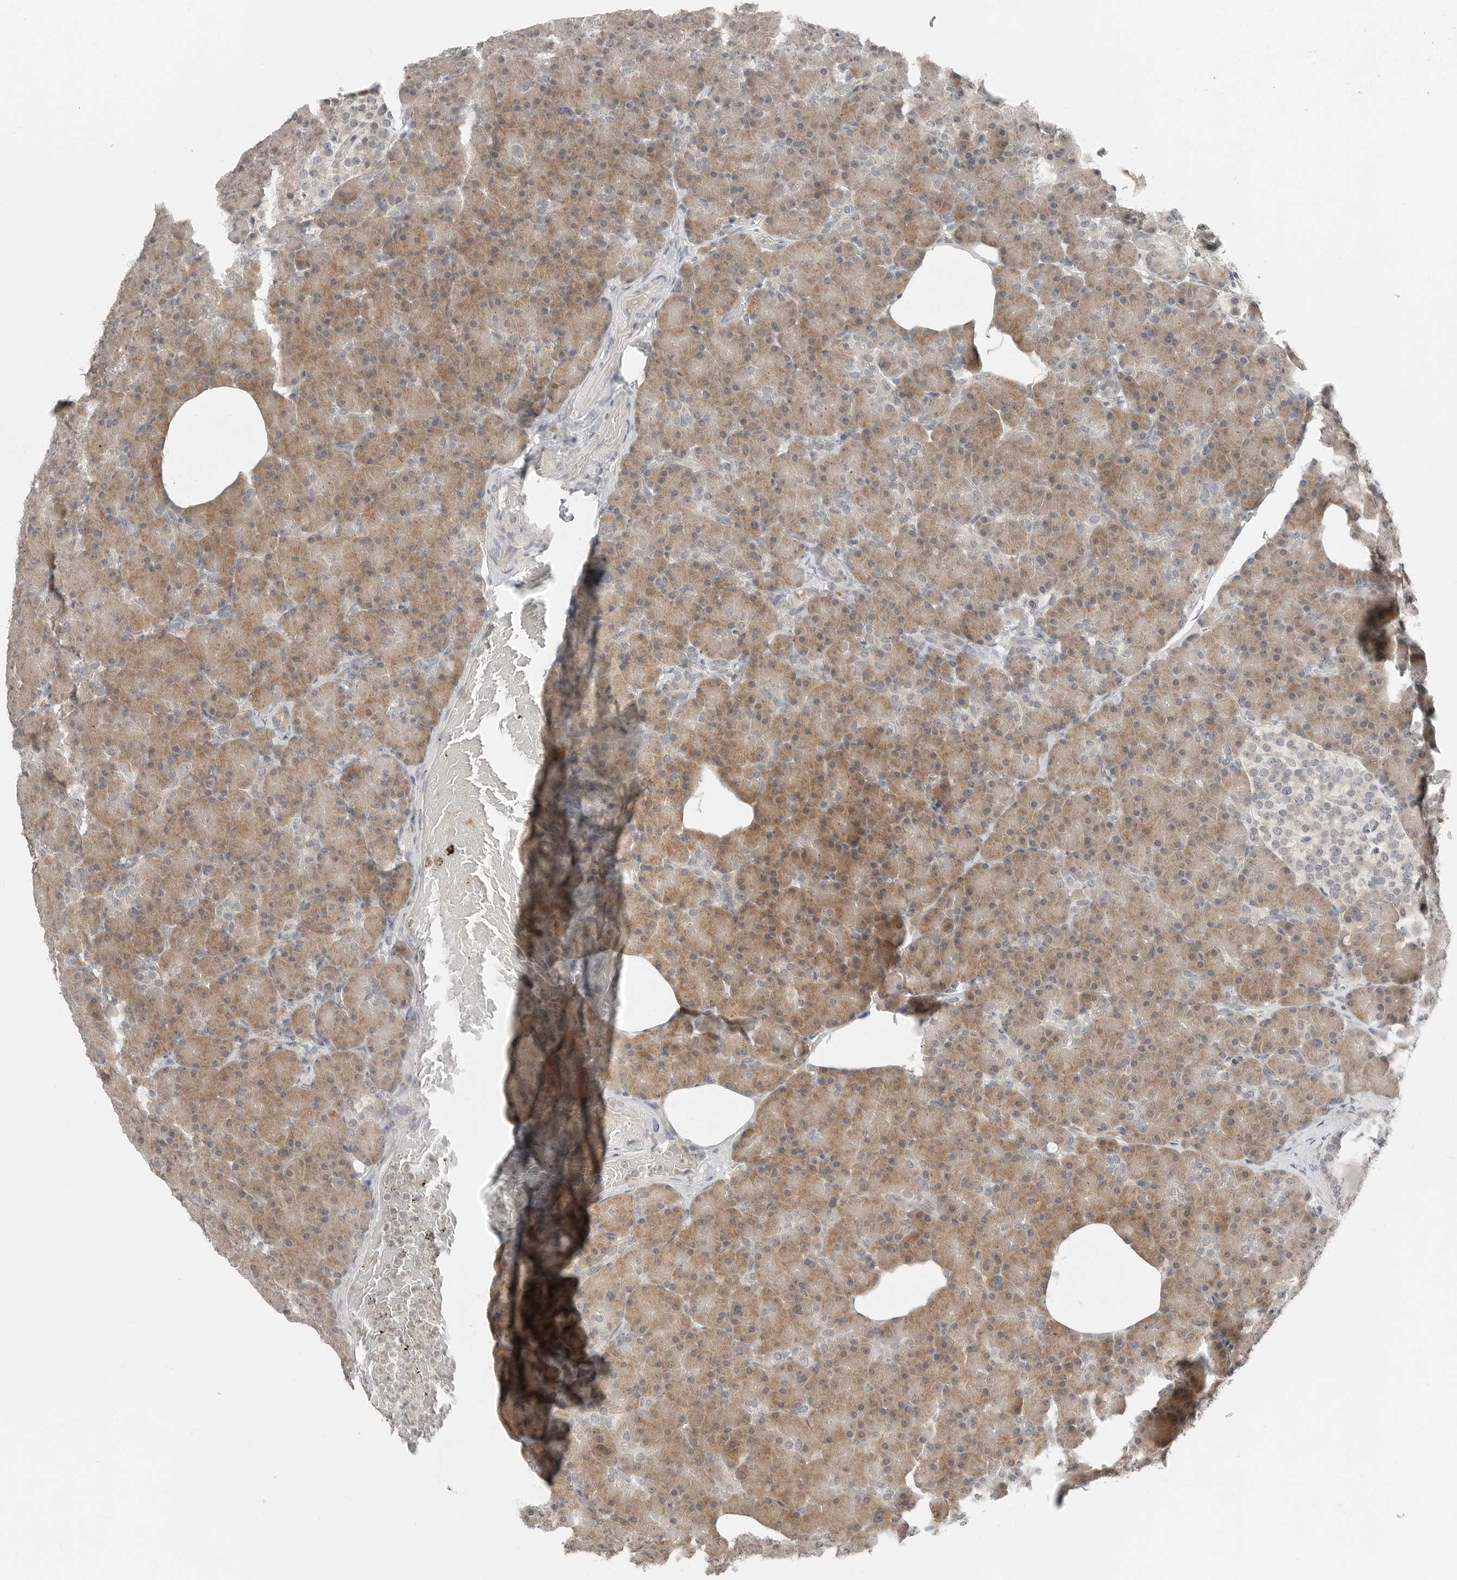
{"staining": {"intensity": "moderate", "quantity": ">75%", "location": "cytoplasmic/membranous"}, "tissue": "pancreas", "cell_type": "Exocrine glandular cells", "image_type": "normal", "snomed": [{"axis": "morphology", "description": "Normal tissue, NOS"}, {"axis": "topography", "description": "Pancreas"}], "caption": "High-magnification brightfield microscopy of unremarkable pancreas stained with DAB (3,3'-diaminobenzidine) (brown) and counterstained with hematoxylin (blue). exocrine glandular cells exhibit moderate cytoplasmic/membranous expression is identified in about>75% of cells.", "gene": "FCRLB", "patient": {"sex": "female", "age": 43}}